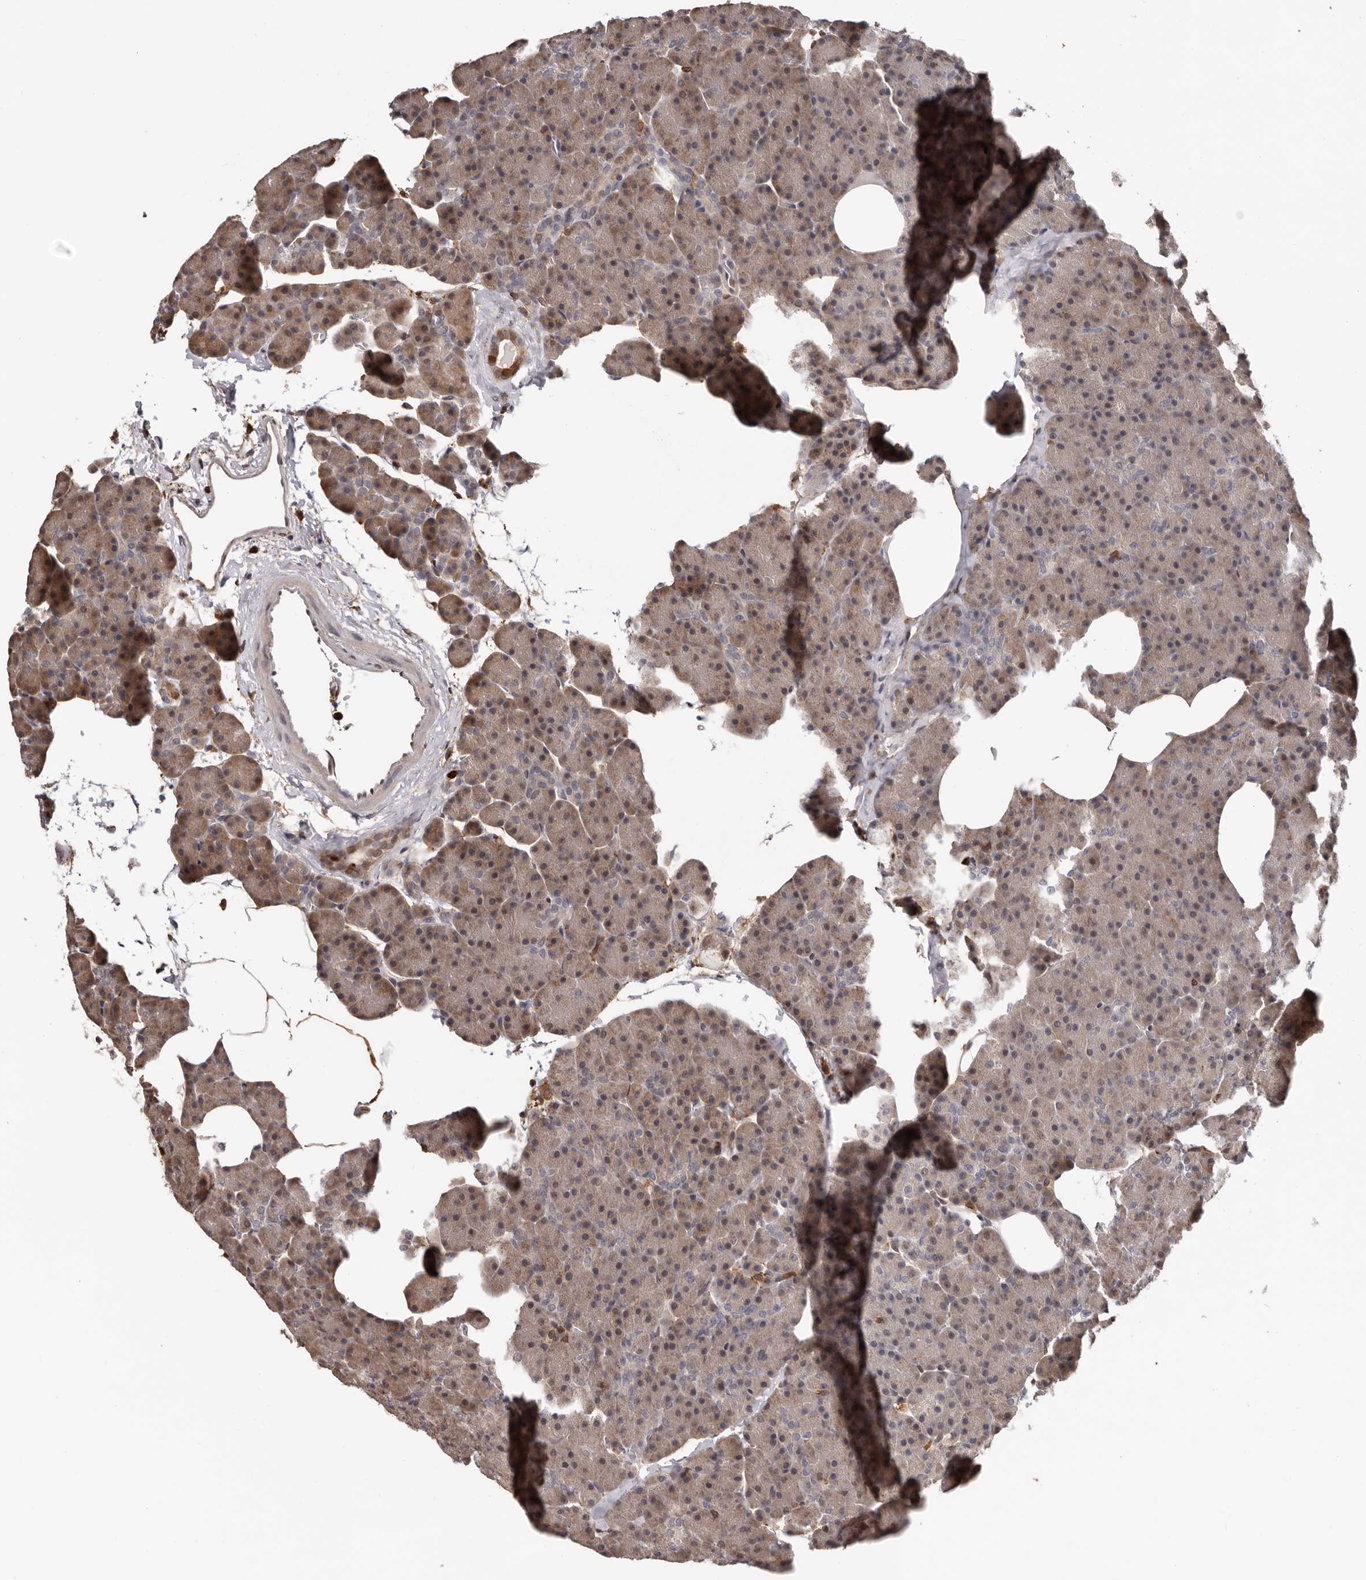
{"staining": {"intensity": "weak", "quantity": ">75%", "location": "cytoplasmic/membranous,nuclear"}, "tissue": "pancreas", "cell_type": "Exocrine glandular cells", "image_type": "normal", "snomed": [{"axis": "morphology", "description": "Normal tissue, NOS"}, {"axis": "morphology", "description": "Carcinoid, malignant, NOS"}, {"axis": "topography", "description": "Pancreas"}], "caption": "Weak cytoplasmic/membranous,nuclear protein staining is identified in approximately >75% of exocrine glandular cells in pancreas.", "gene": "PRR12", "patient": {"sex": "female", "age": 35}}